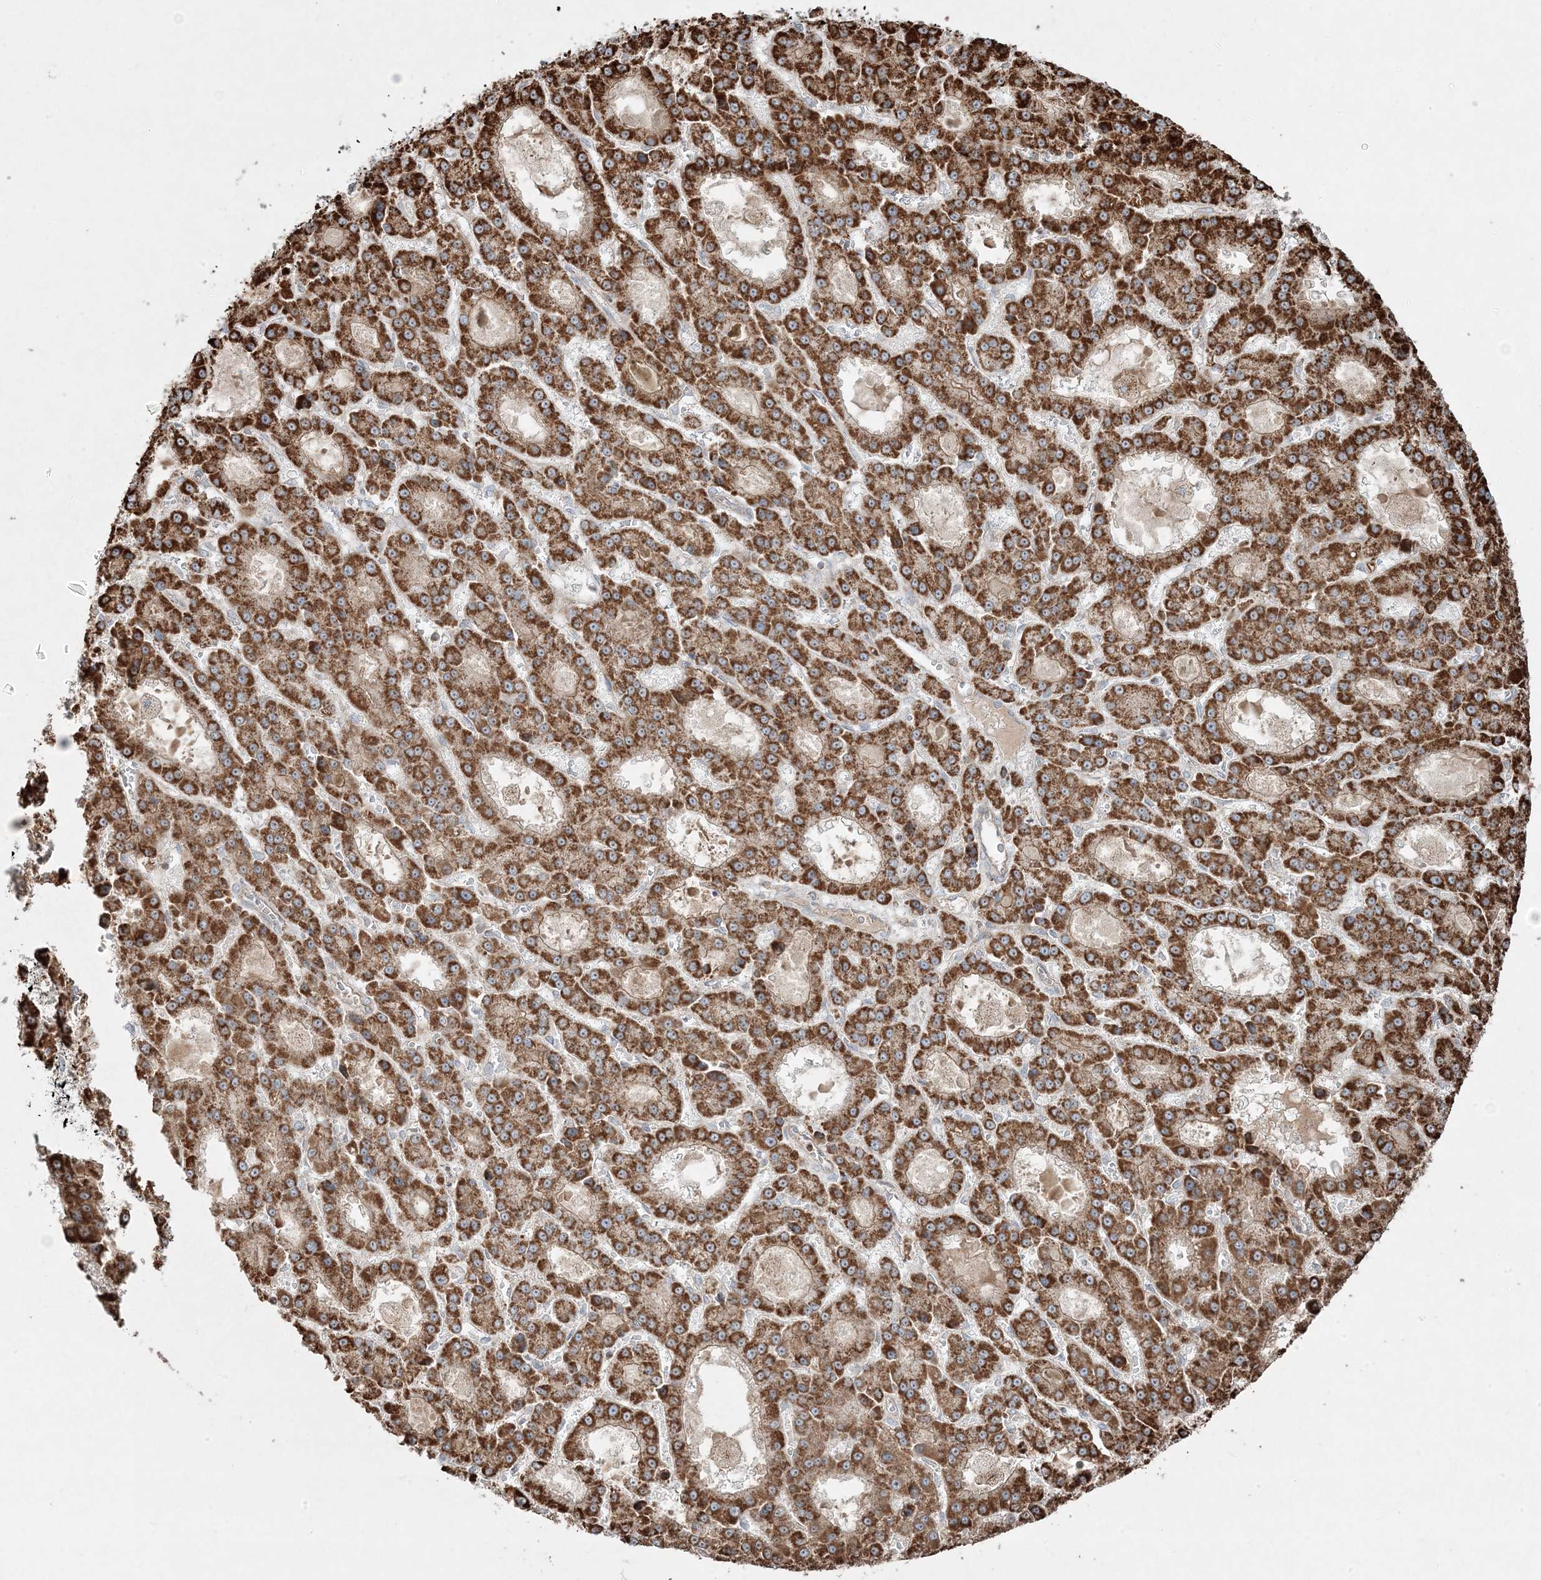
{"staining": {"intensity": "strong", "quantity": ">75%", "location": "cytoplasmic/membranous"}, "tissue": "liver cancer", "cell_type": "Tumor cells", "image_type": "cancer", "snomed": [{"axis": "morphology", "description": "Carcinoma, Hepatocellular, NOS"}, {"axis": "topography", "description": "Liver"}], "caption": "IHC micrograph of liver hepatocellular carcinoma stained for a protein (brown), which demonstrates high levels of strong cytoplasmic/membranous positivity in approximately >75% of tumor cells.", "gene": "CLUAP1", "patient": {"sex": "male", "age": 70}}